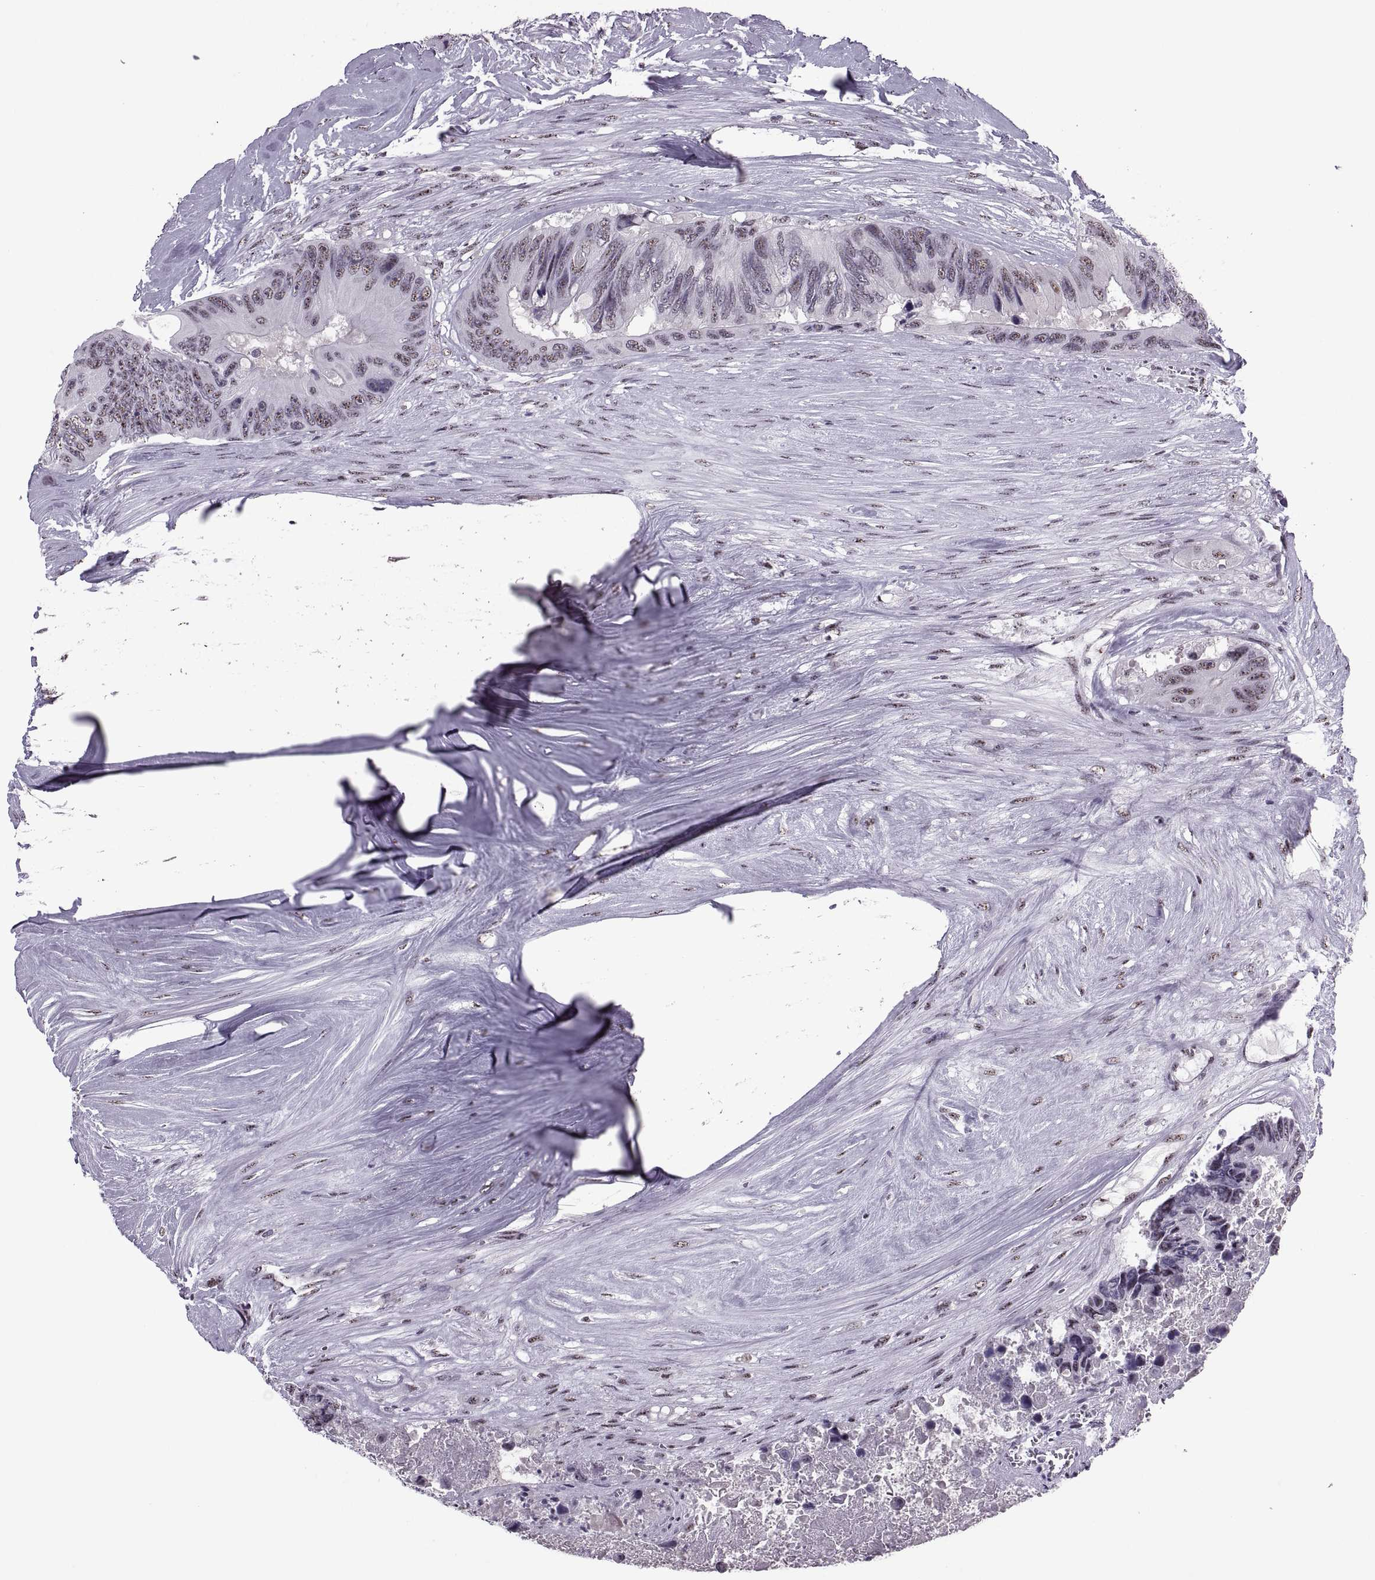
{"staining": {"intensity": "moderate", "quantity": "25%-75%", "location": "nuclear"}, "tissue": "colorectal cancer", "cell_type": "Tumor cells", "image_type": "cancer", "snomed": [{"axis": "morphology", "description": "Adenocarcinoma, NOS"}, {"axis": "topography", "description": "Colon"}], "caption": "DAB (3,3'-diaminobenzidine) immunohistochemical staining of human adenocarcinoma (colorectal) reveals moderate nuclear protein expression in approximately 25%-75% of tumor cells. The staining is performed using DAB brown chromogen to label protein expression. The nuclei are counter-stained blue using hematoxylin.", "gene": "MAGEA4", "patient": {"sex": "female", "age": 48}}